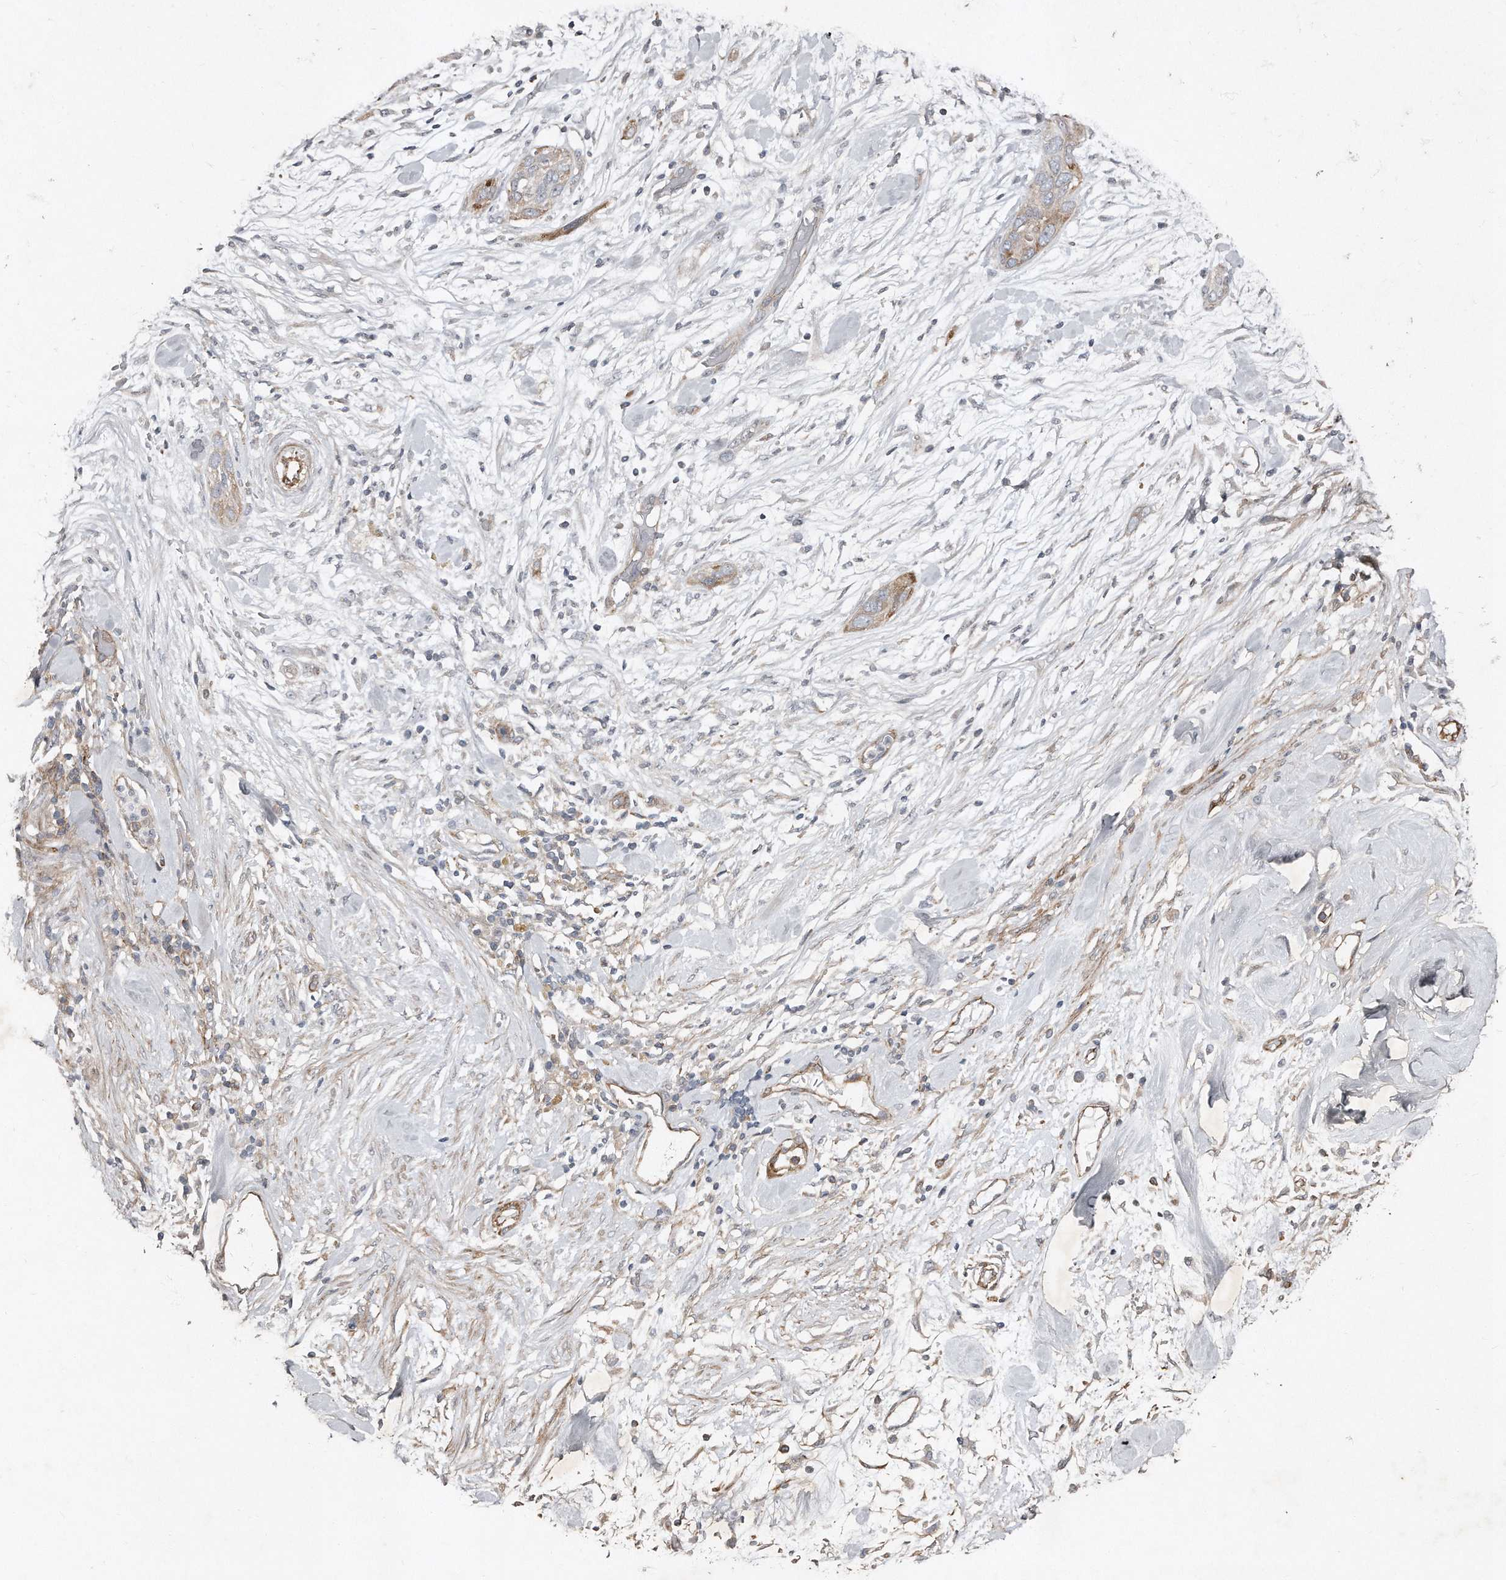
{"staining": {"intensity": "weak", "quantity": "25%-75%", "location": "cytoplasmic/membranous"}, "tissue": "pancreatic cancer", "cell_type": "Tumor cells", "image_type": "cancer", "snomed": [{"axis": "morphology", "description": "Adenocarcinoma, NOS"}, {"axis": "topography", "description": "Pancreas"}], "caption": "Approximately 25%-75% of tumor cells in human pancreatic cancer display weak cytoplasmic/membranous protein staining as visualized by brown immunohistochemical staining.", "gene": "SNAP47", "patient": {"sex": "female", "age": 60}}